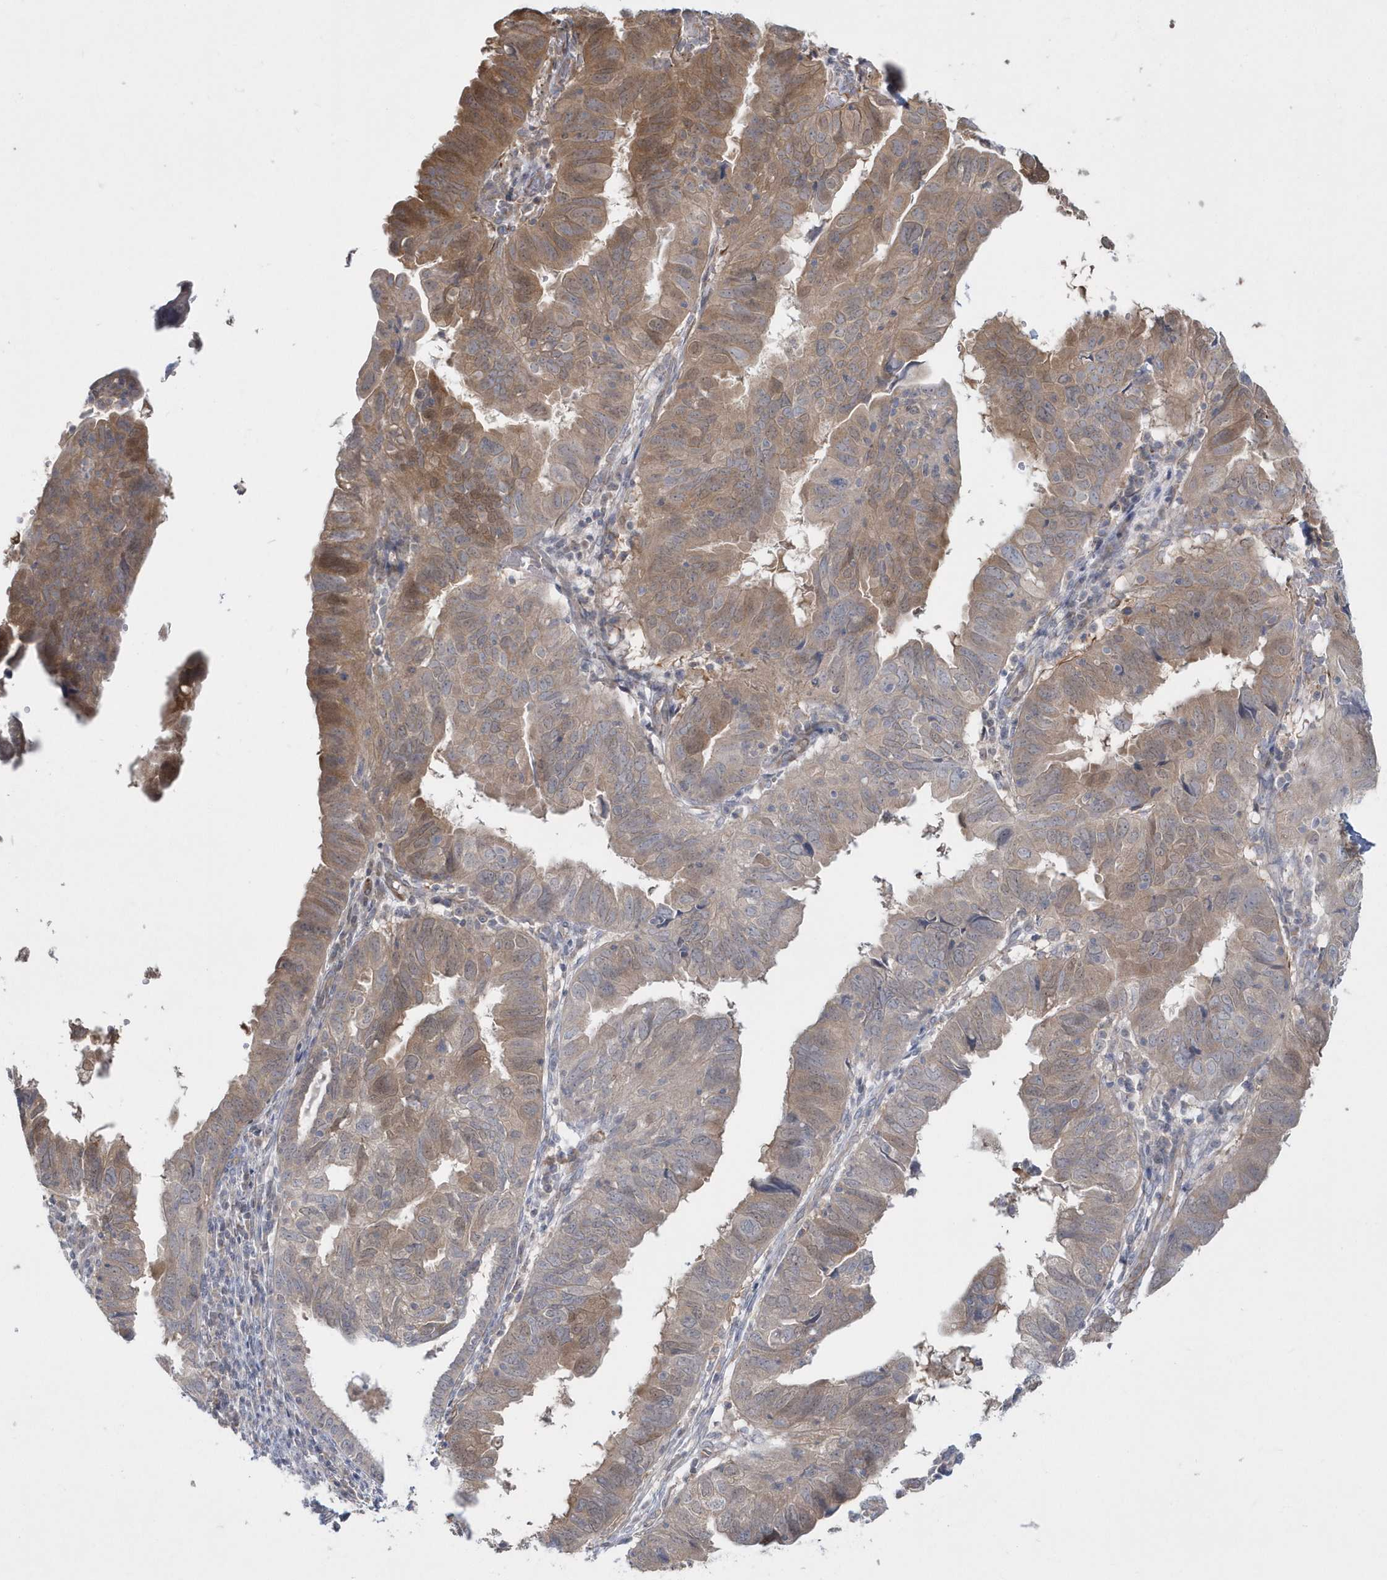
{"staining": {"intensity": "moderate", "quantity": ">75%", "location": "cytoplasmic/membranous"}, "tissue": "endometrial cancer", "cell_type": "Tumor cells", "image_type": "cancer", "snomed": [{"axis": "morphology", "description": "Adenocarcinoma, NOS"}, {"axis": "topography", "description": "Uterus"}], "caption": "Brown immunohistochemical staining in endometrial cancer demonstrates moderate cytoplasmic/membranous staining in about >75% of tumor cells.", "gene": "DHX57", "patient": {"sex": "female", "age": 77}}